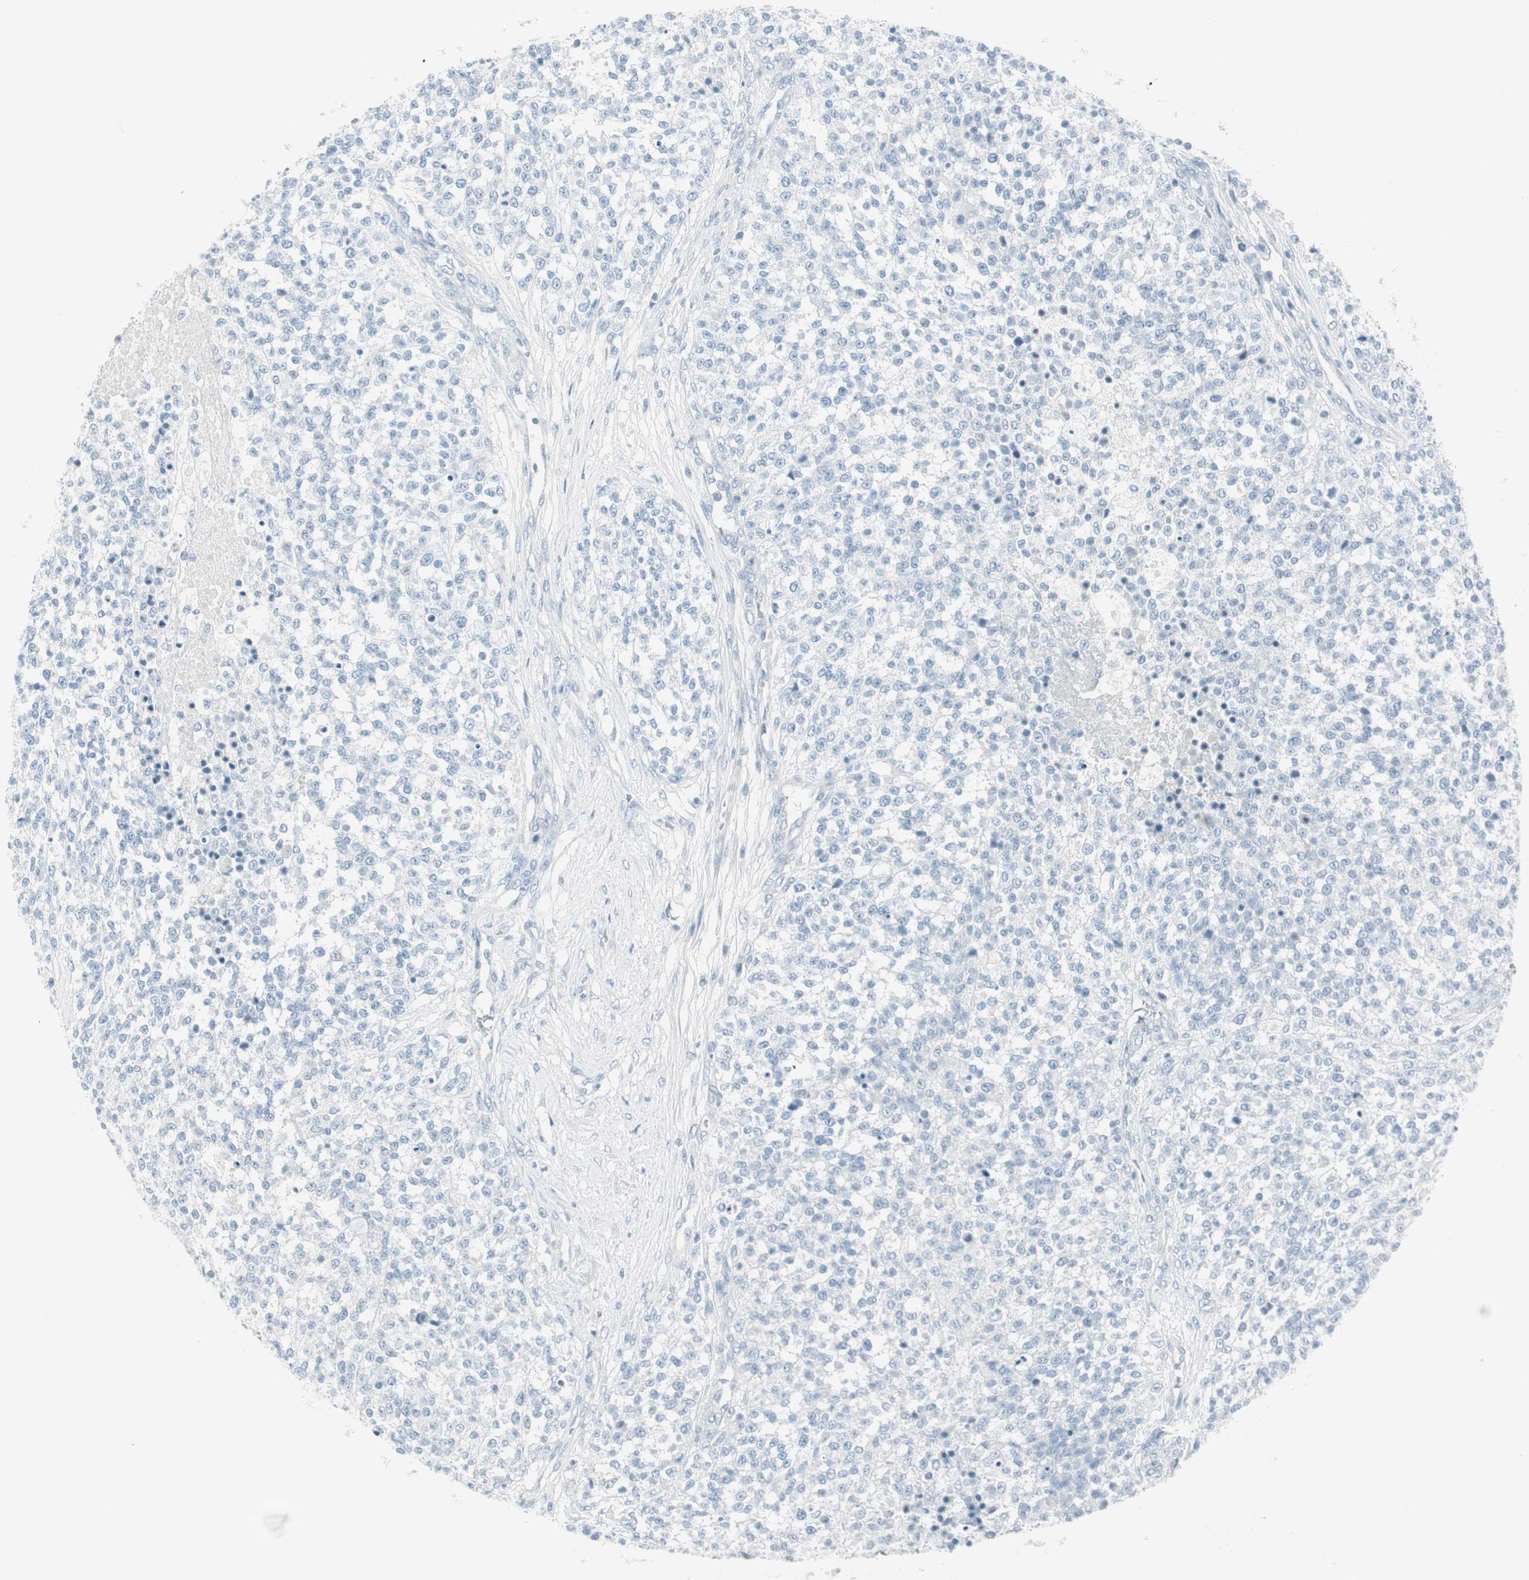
{"staining": {"intensity": "negative", "quantity": "none", "location": "none"}, "tissue": "testis cancer", "cell_type": "Tumor cells", "image_type": "cancer", "snomed": [{"axis": "morphology", "description": "Seminoma, NOS"}, {"axis": "topography", "description": "Testis"}], "caption": "DAB (3,3'-diaminobenzidine) immunohistochemical staining of human seminoma (testis) reveals no significant positivity in tumor cells.", "gene": "ITLN2", "patient": {"sex": "male", "age": 59}}